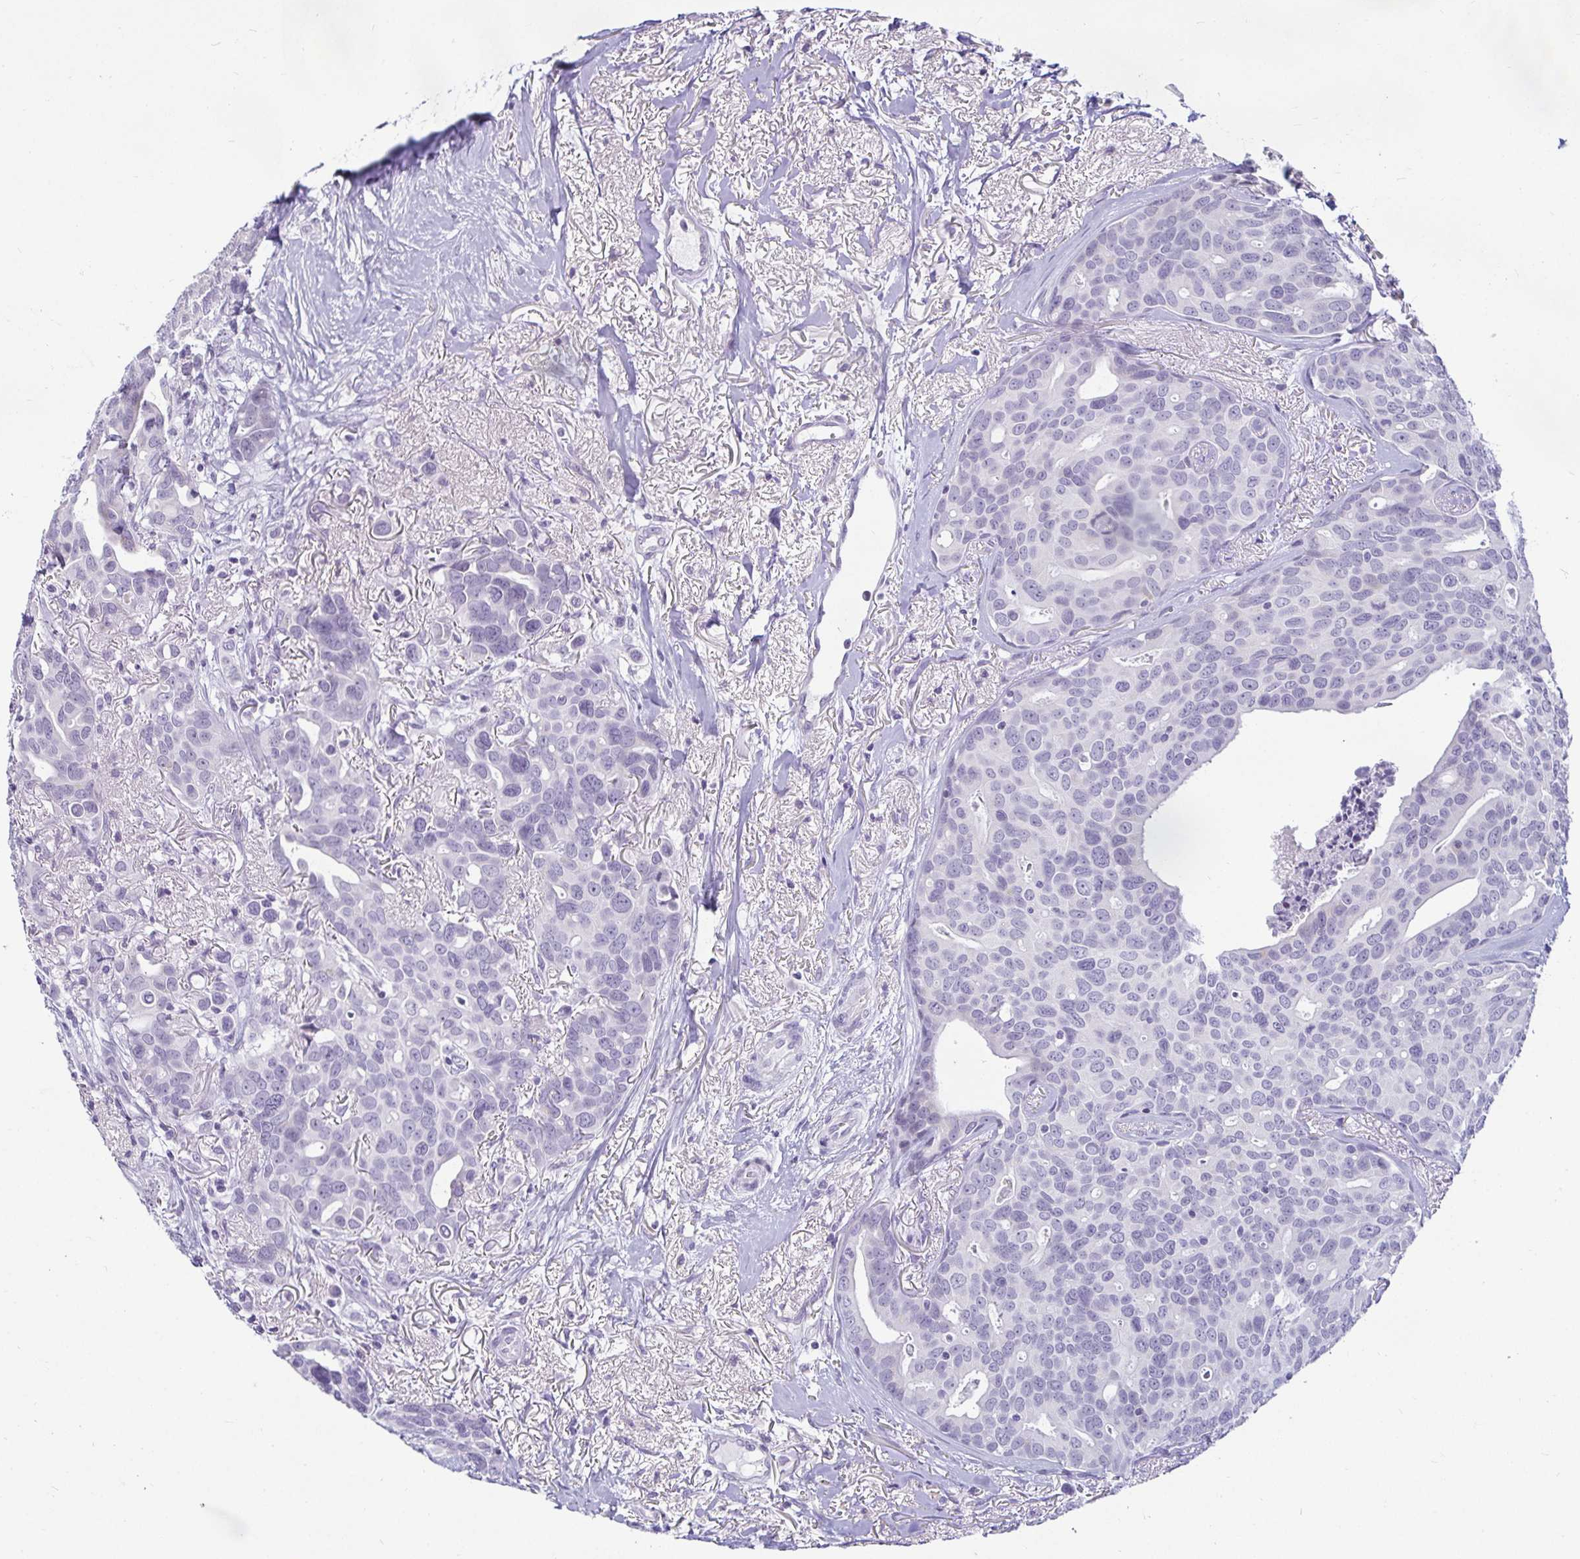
{"staining": {"intensity": "negative", "quantity": "none", "location": "none"}, "tissue": "breast cancer", "cell_type": "Tumor cells", "image_type": "cancer", "snomed": [{"axis": "morphology", "description": "Duct carcinoma"}, {"axis": "topography", "description": "Breast"}], "caption": "Tumor cells are negative for brown protein staining in breast cancer.", "gene": "CR2", "patient": {"sex": "female", "age": 54}}